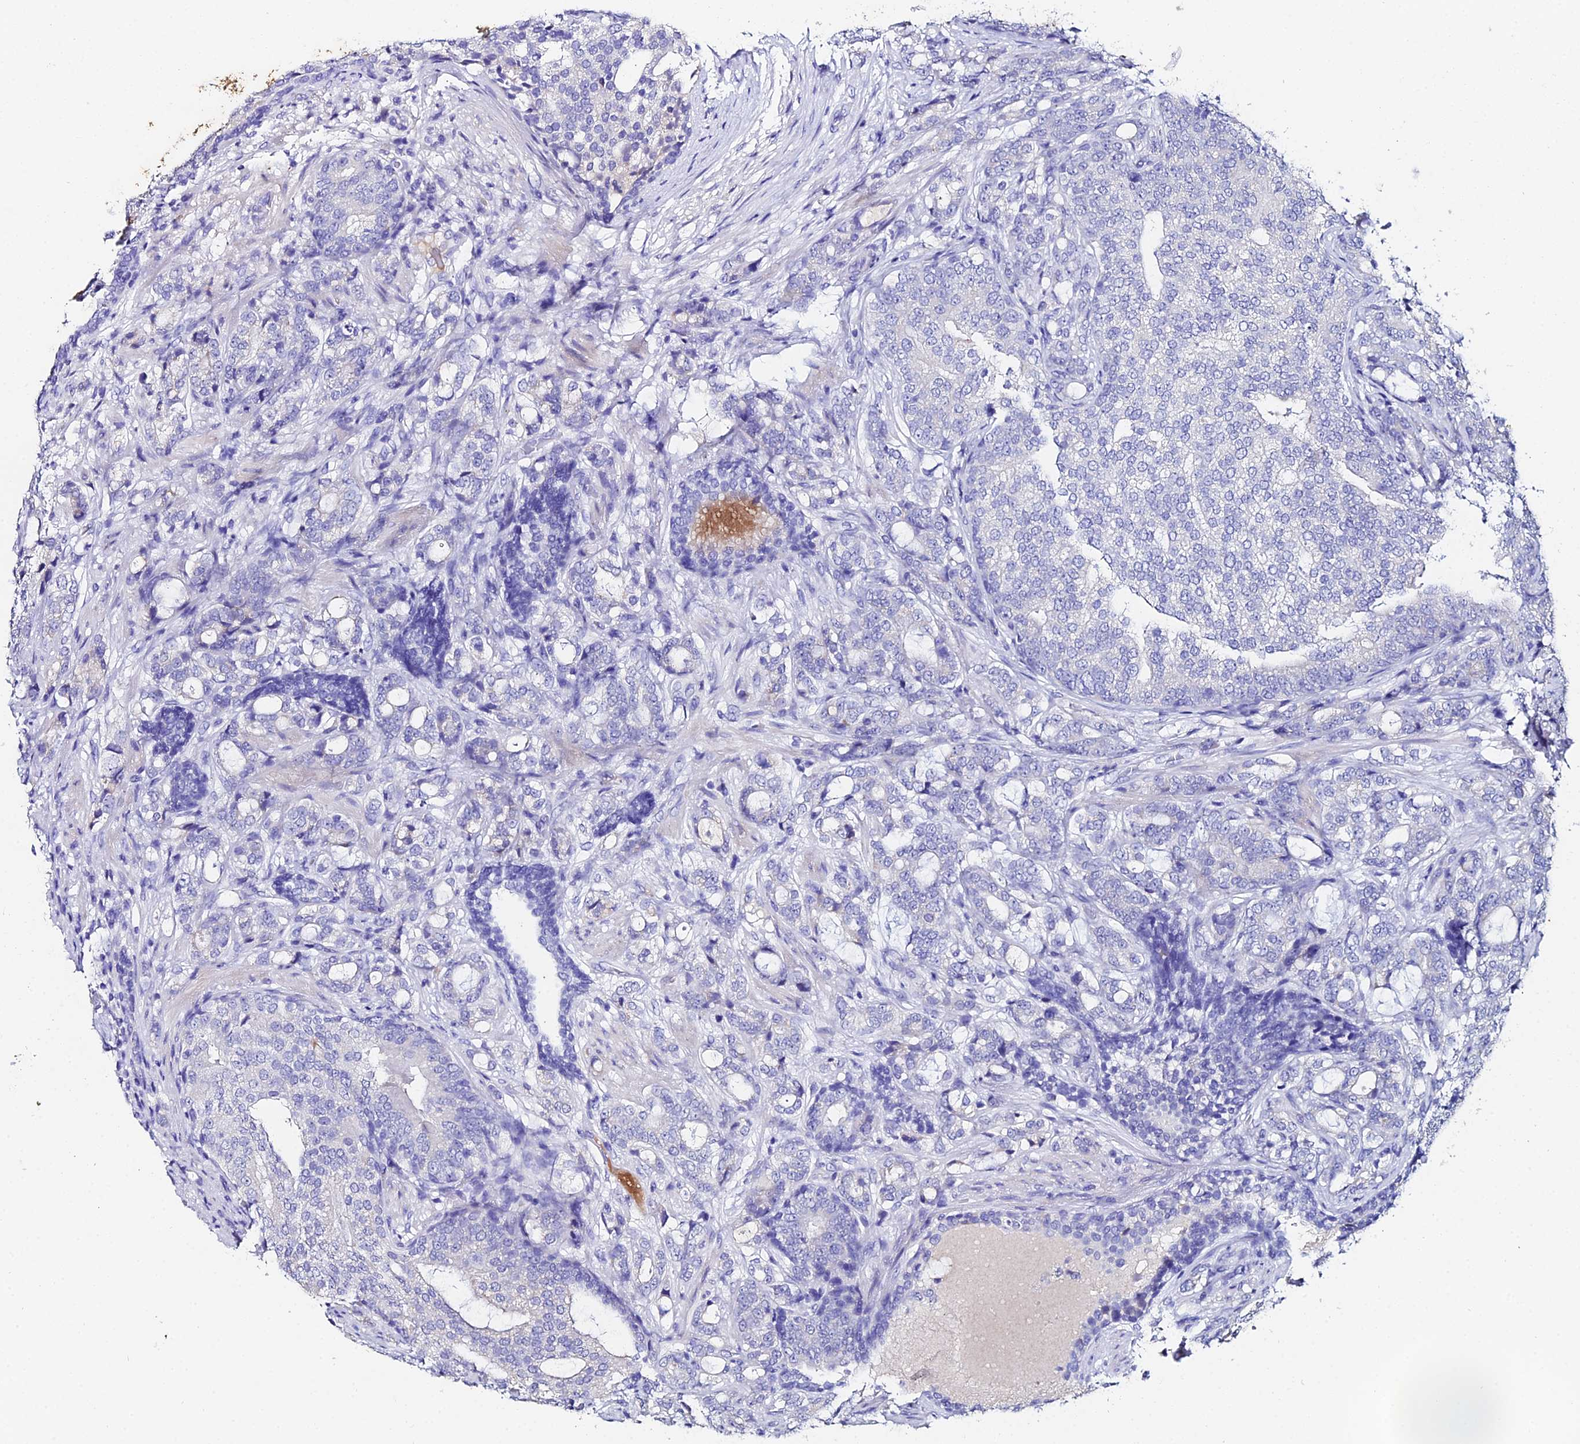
{"staining": {"intensity": "negative", "quantity": "none", "location": "none"}, "tissue": "prostate cancer", "cell_type": "Tumor cells", "image_type": "cancer", "snomed": [{"axis": "morphology", "description": "Adenocarcinoma, High grade"}, {"axis": "topography", "description": "Prostate"}], "caption": "Protein analysis of high-grade adenocarcinoma (prostate) demonstrates no significant staining in tumor cells.", "gene": "ESRRG", "patient": {"sex": "male", "age": 67}}